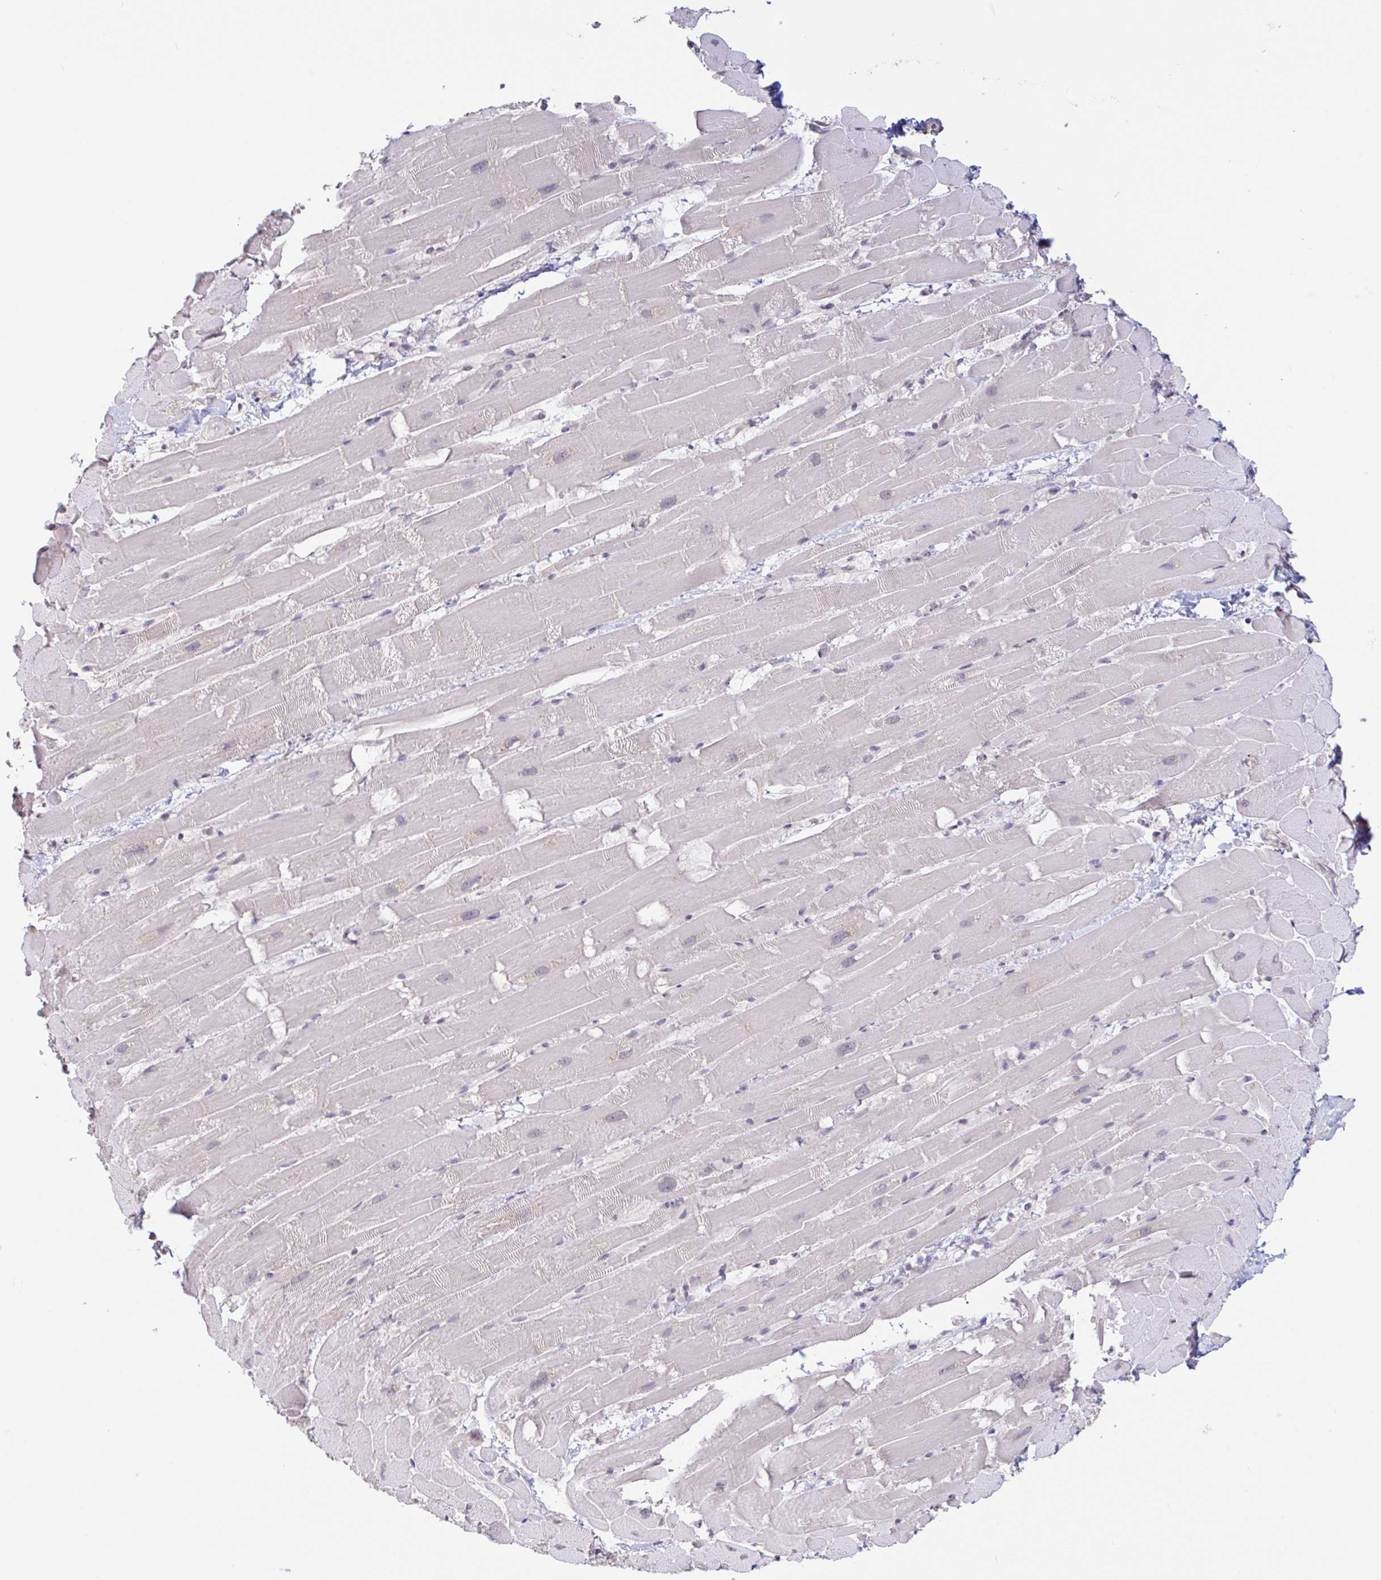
{"staining": {"intensity": "weak", "quantity": "<25%", "location": "nuclear"}, "tissue": "heart muscle", "cell_type": "Cardiomyocytes", "image_type": "normal", "snomed": [{"axis": "morphology", "description": "Normal tissue, NOS"}, {"axis": "topography", "description": "Heart"}], "caption": "This is a micrograph of IHC staining of benign heart muscle, which shows no positivity in cardiomyocytes.", "gene": "HYPK", "patient": {"sex": "male", "age": 37}}